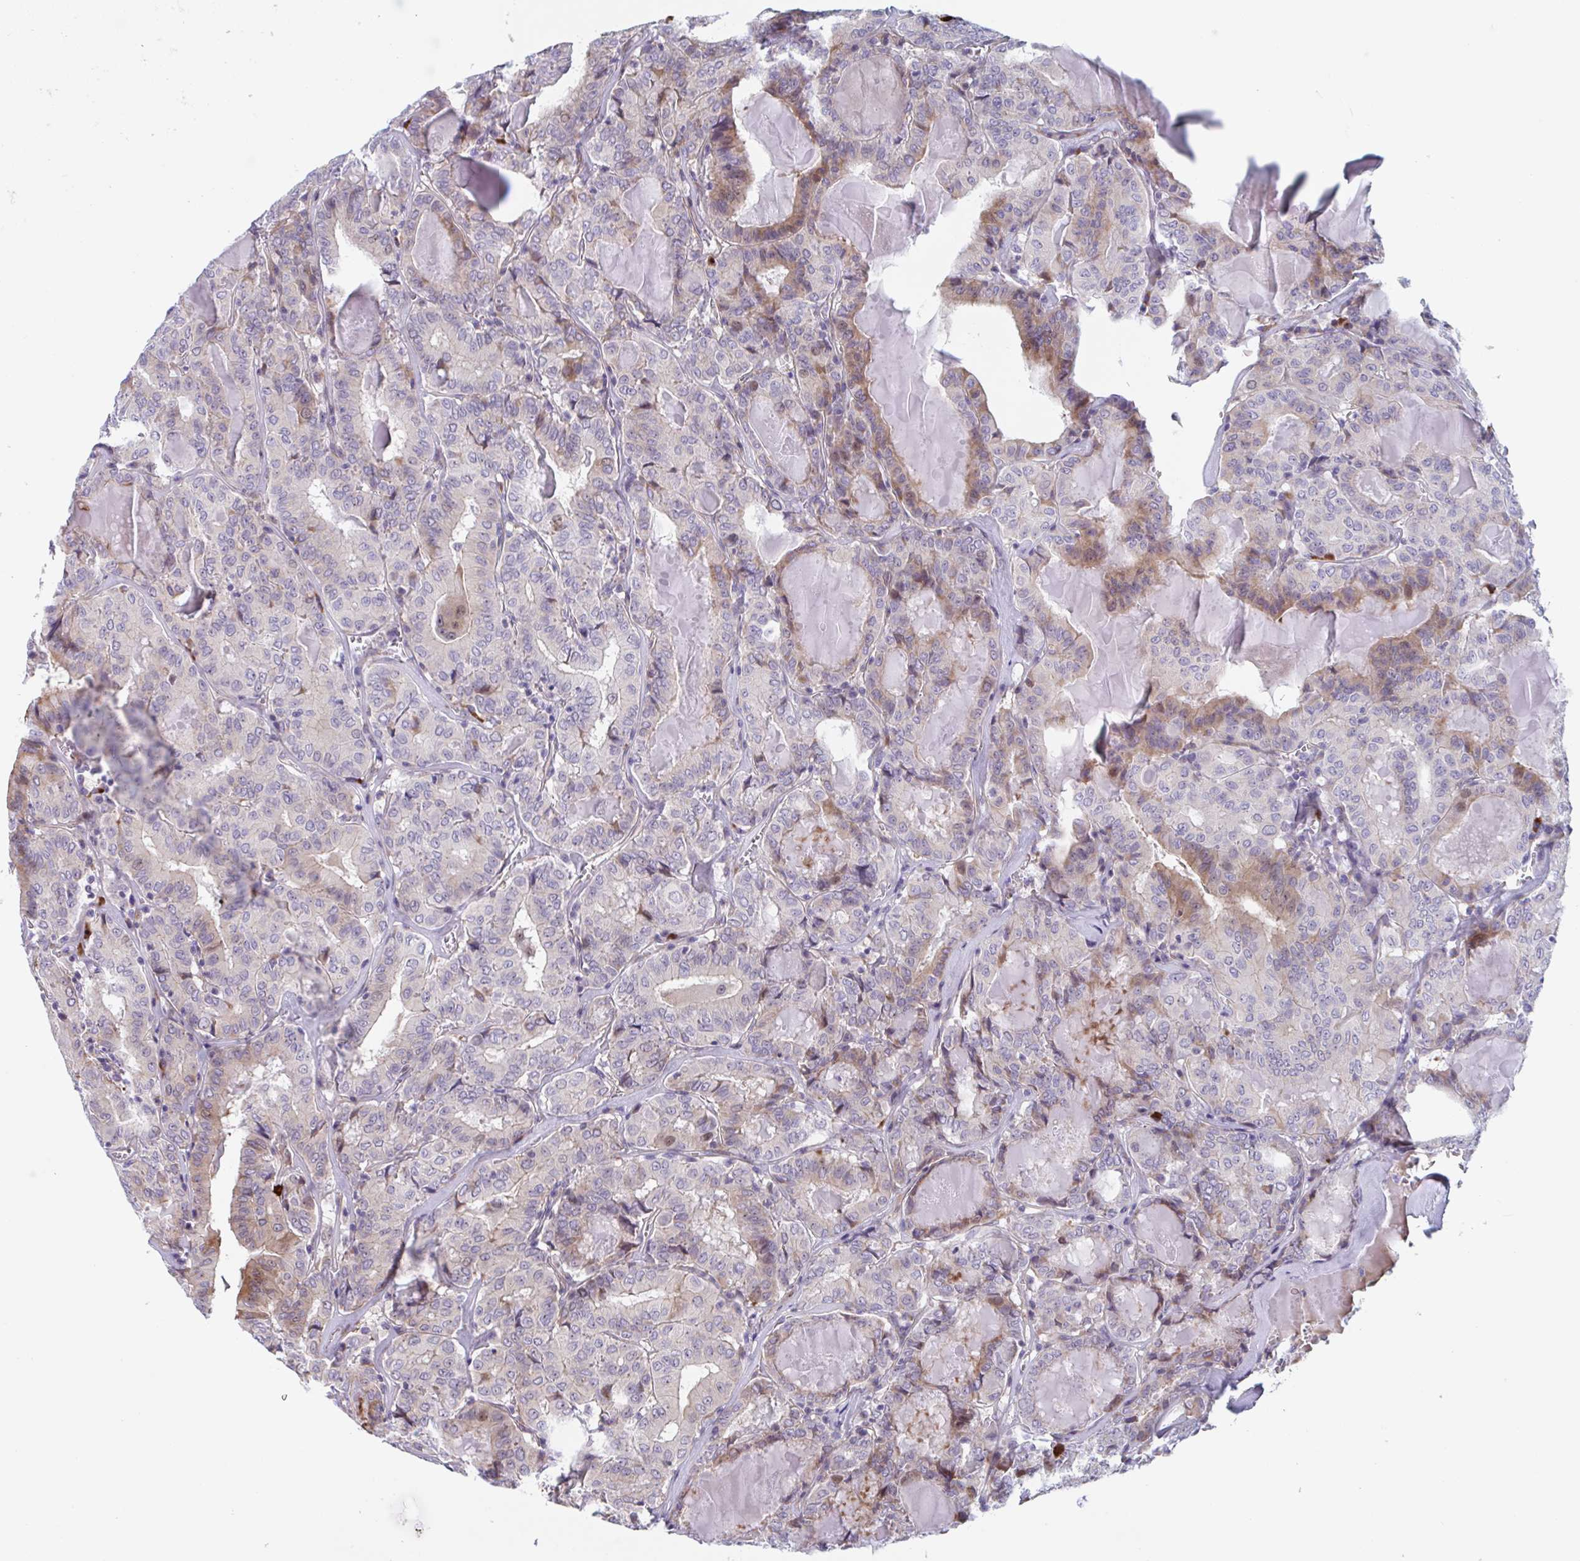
{"staining": {"intensity": "moderate", "quantity": "<25%", "location": "cytoplasmic/membranous"}, "tissue": "thyroid cancer", "cell_type": "Tumor cells", "image_type": "cancer", "snomed": [{"axis": "morphology", "description": "Papillary adenocarcinoma, NOS"}, {"axis": "topography", "description": "Thyroid gland"}], "caption": "Papillary adenocarcinoma (thyroid) stained with a protein marker shows moderate staining in tumor cells.", "gene": "DUXA", "patient": {"sex": "female", "age": 72}}